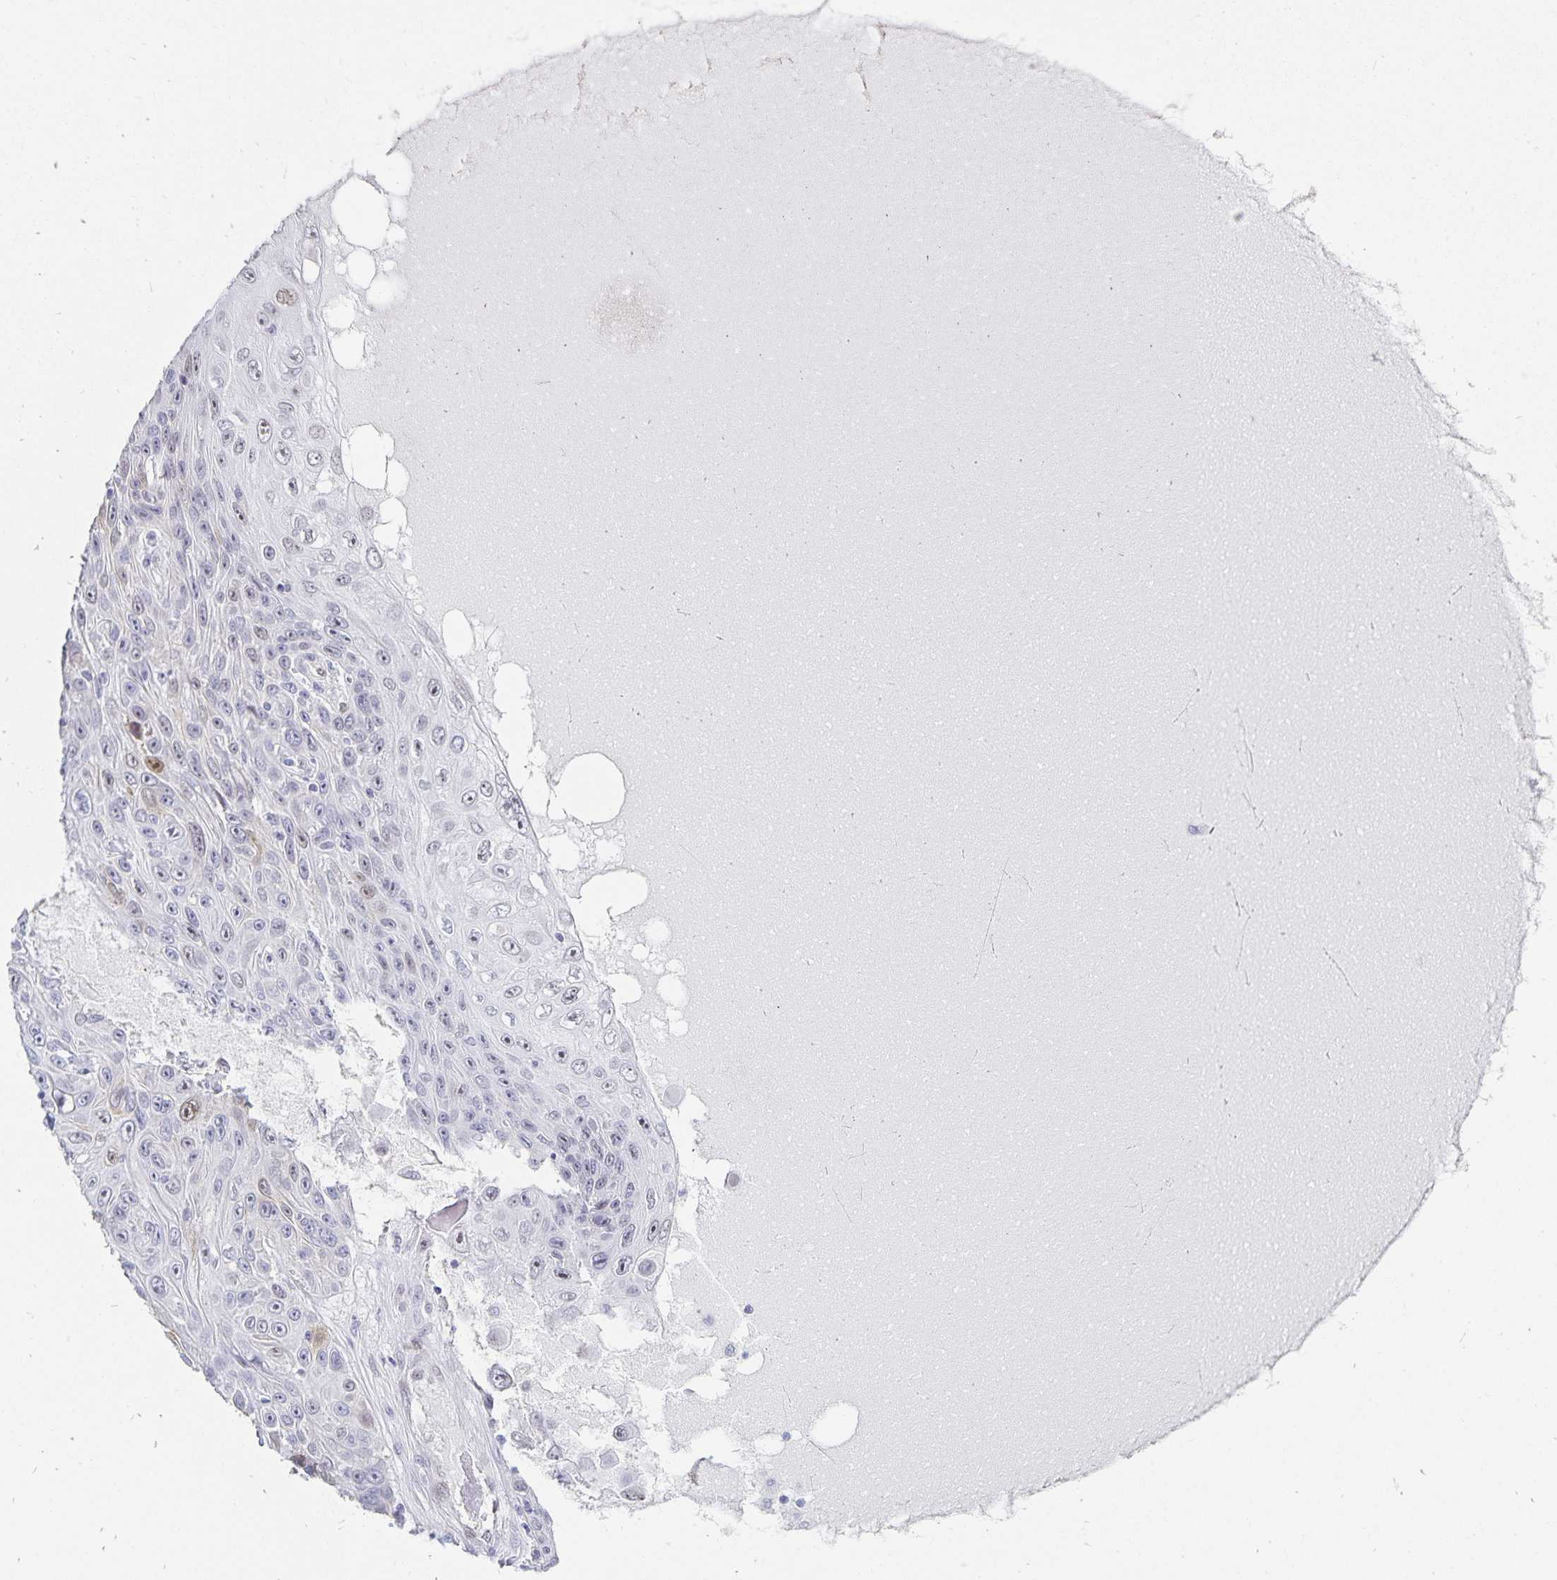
{"staining": {"intensity": "moderate", "quantity": "<25%", "location": "cytoplasmic/membranous,nuclear"}, "tissue": "skin cancer", "cell_type": "Tumor cells", "image_type": "cancer", "snomed": [{"axis": "morphology", "description": "Squamous cell carcinoma, NOS"}, {"axis": "topography", "description": "Skin"}], "caption": "Skin cancer (squamous cell carcinoma) stained for a protein (brown) reveals moderate cytoplasmic/membranous and nuclear positive positivity in about <25% of tumor cells.", "gene": "HMGB3", "patient": {"sex": "male", "age": 82}}